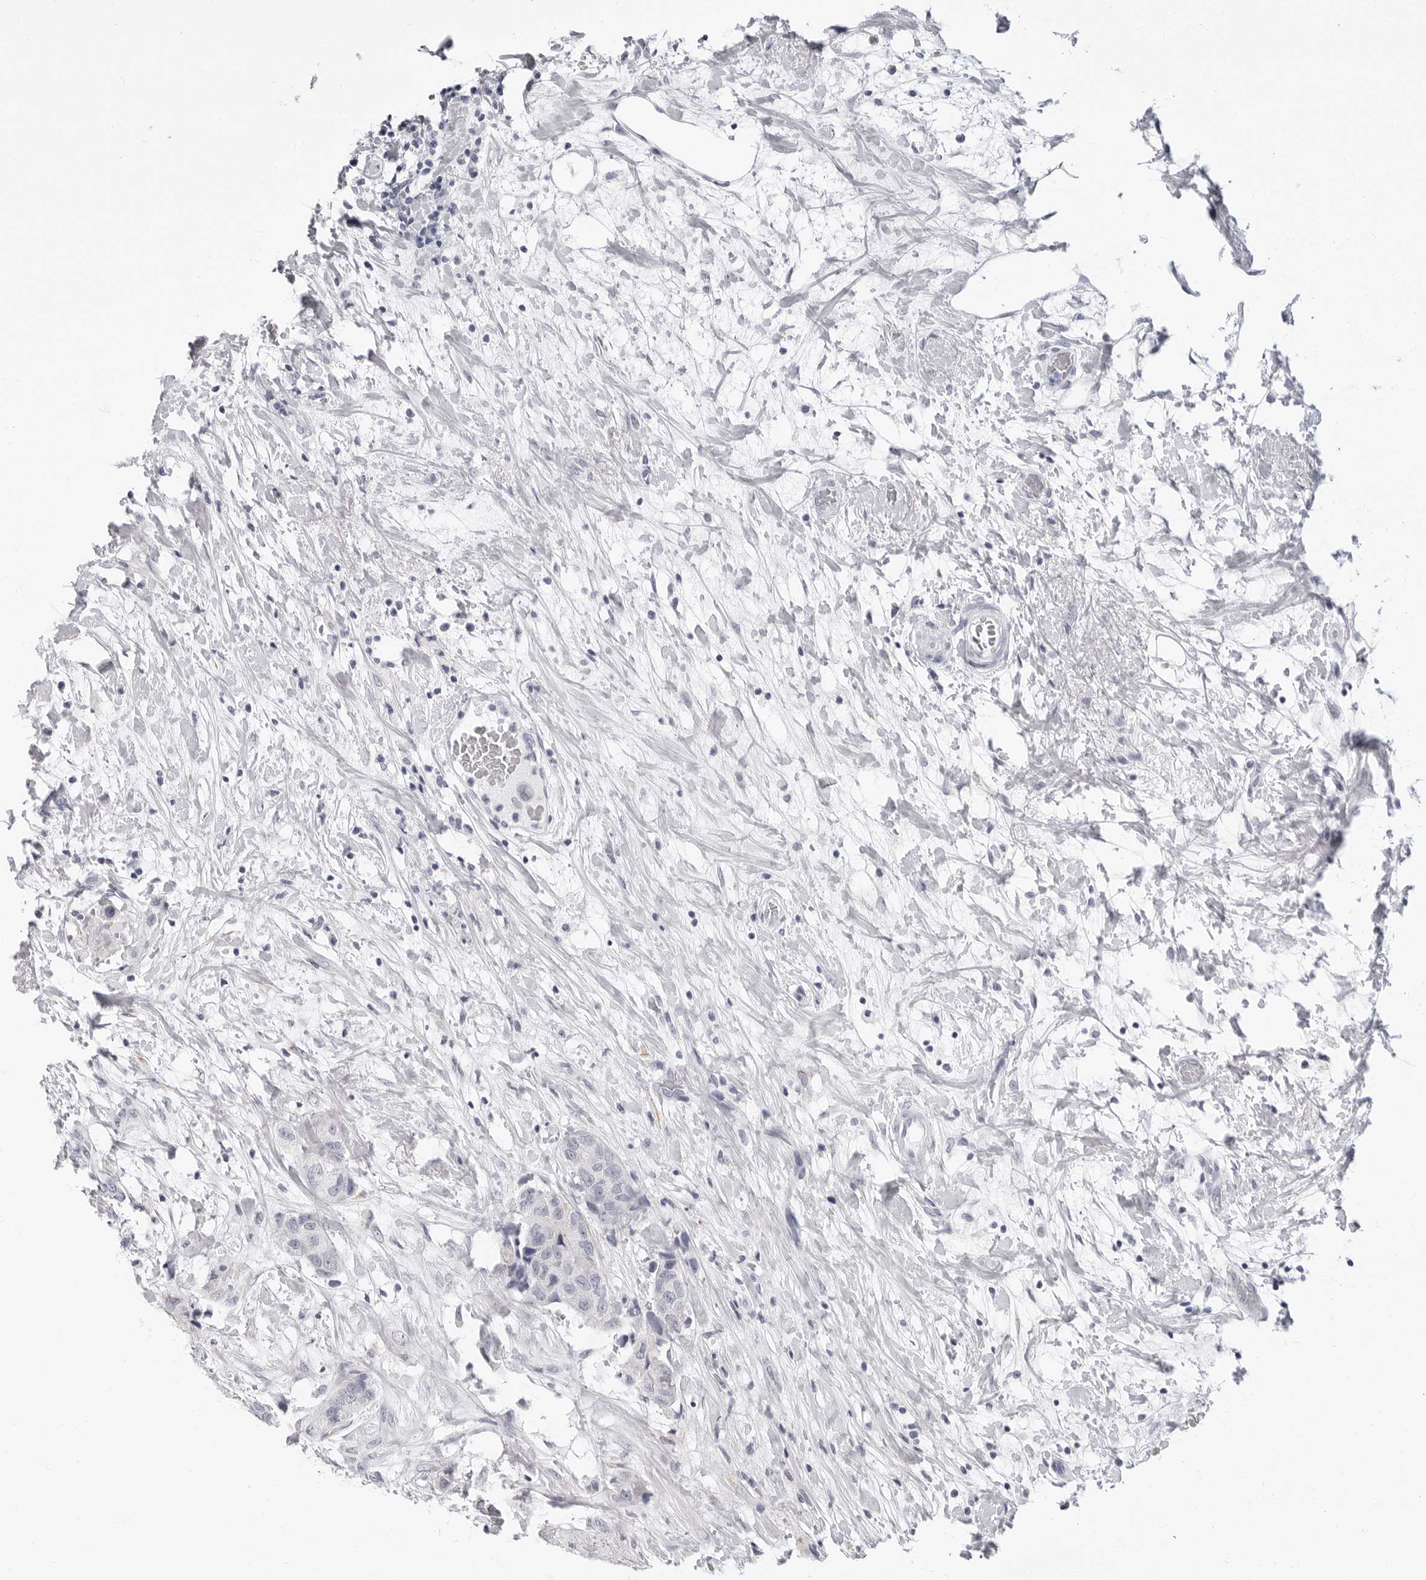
{"staining": {"intensity": "negative", "quantity": "none", "location": "none"}, "tissue": "breast cancer", "cell_type": "Tumor cells", "image_type": "cancer", "snomed": [{"axis": "morphology", "description": "Duct carcinoma"}, {"axis": "topography", "description": "Breast"}], "caption": "Protein analysis of breast cancer (invasive ductal carcinoma) displays no significant staining in tumor cells.", "gene": "ERICH3", "patient": {"sex": "female", "age": 62}}